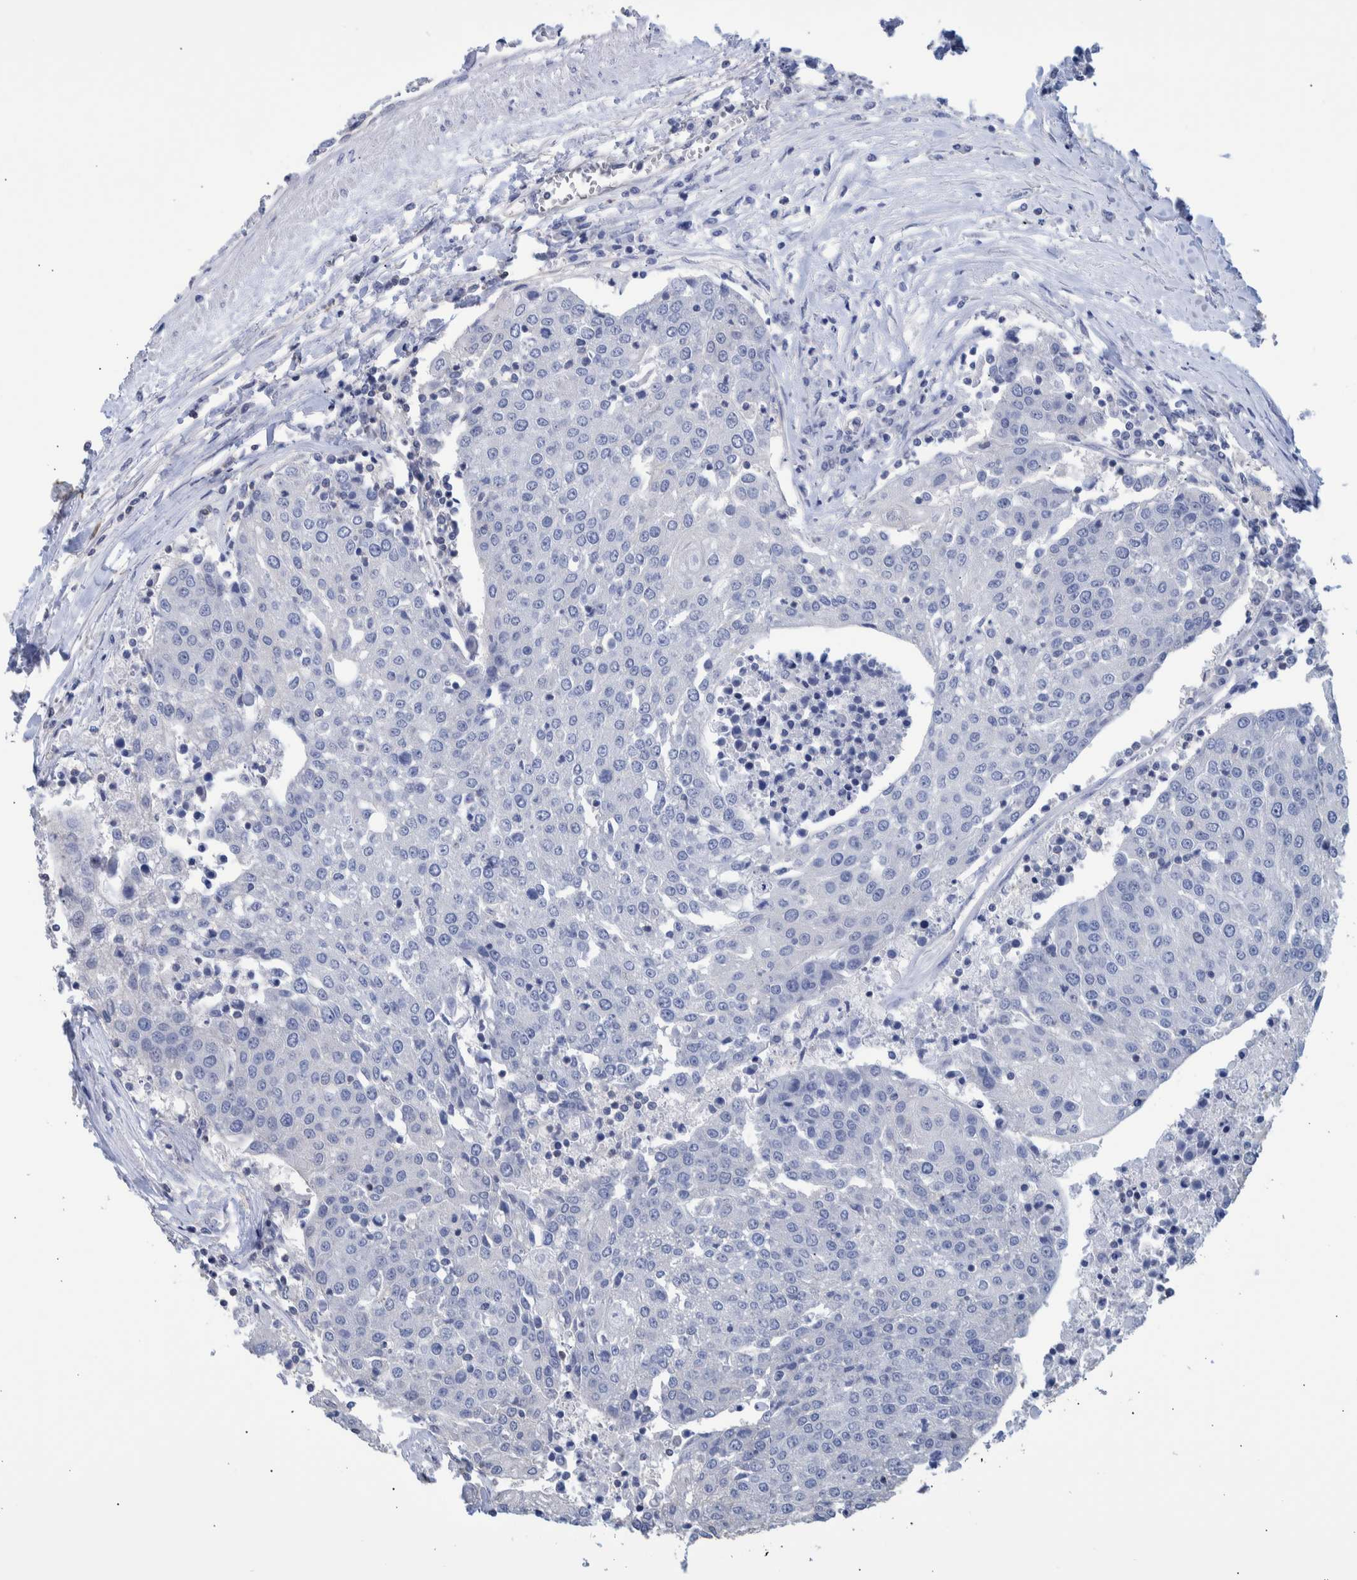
{"staining": {"intensity": "negative", "quantity": "none", "location": "none"}, "tissue": "urothelial cancer", "cell_type": "Tumor cells", "image_type": "cancer", "snomed": [{"axis": "morphology", "description": "Urothelial carcinoma, High grade"}, {"axis": "topography", "description": "Urinary bladder"}], "caption": "Histopathology image shows no significant protein staining in tumor cells of urothelial cancer. Brightfield microscopy of IHC stained with DAB (3,3'-diaminobenzidine) (brown) and hematoxylin (blue), captured at high magnification.", "gene": "PPP3CC", "patient": {"sex": "female", "age": 85}}